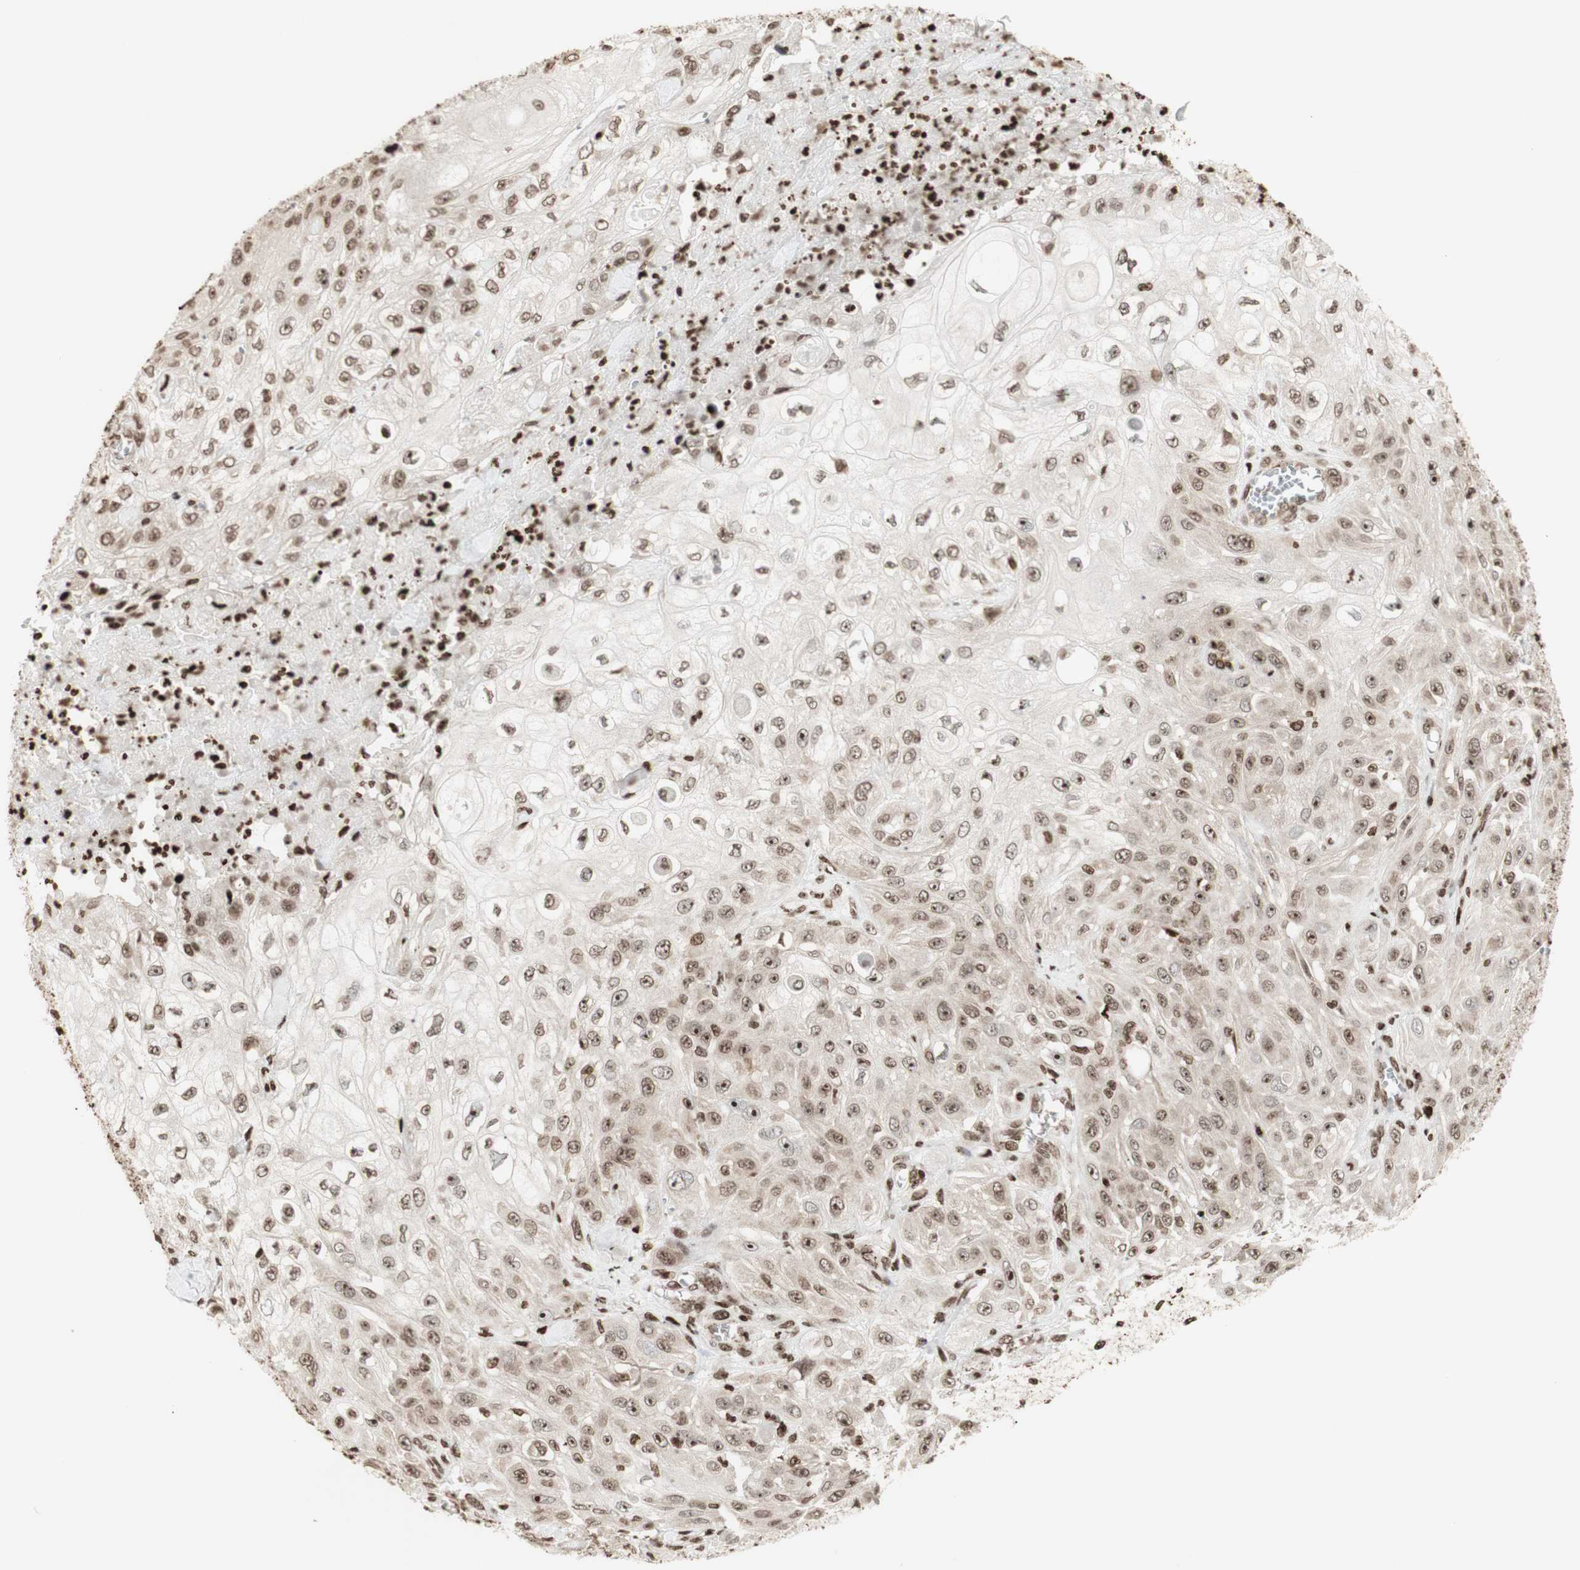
{"staining": {"intensity": "moderate", "quantity": ">75%", "location": "cytoplasmic/membranous,nuclear"}, "tissue": "skin cancer", "cell_type": "Tumor cells", "image_type": "cancer", "snomed": [{"axis": "morphology", "description": "Squamous cell carcinoma, NOS"}, {"axis": "morphology", "description": "Squamous cell carcinoma, metastatic, NOS"}, {"axis": "topography", "description": "Skin"}, {"axis": "topography", "description": "Lymph node"}], "caption": "There is medium levels of moderate cytoplasmic/membranous and nuclear expression in tumor cells of skin cancer, as demonstrated by immunohistochemical staining (brown color).", "gene": "NCAPD2", "patient": {"sex": "male", "age": 75}}